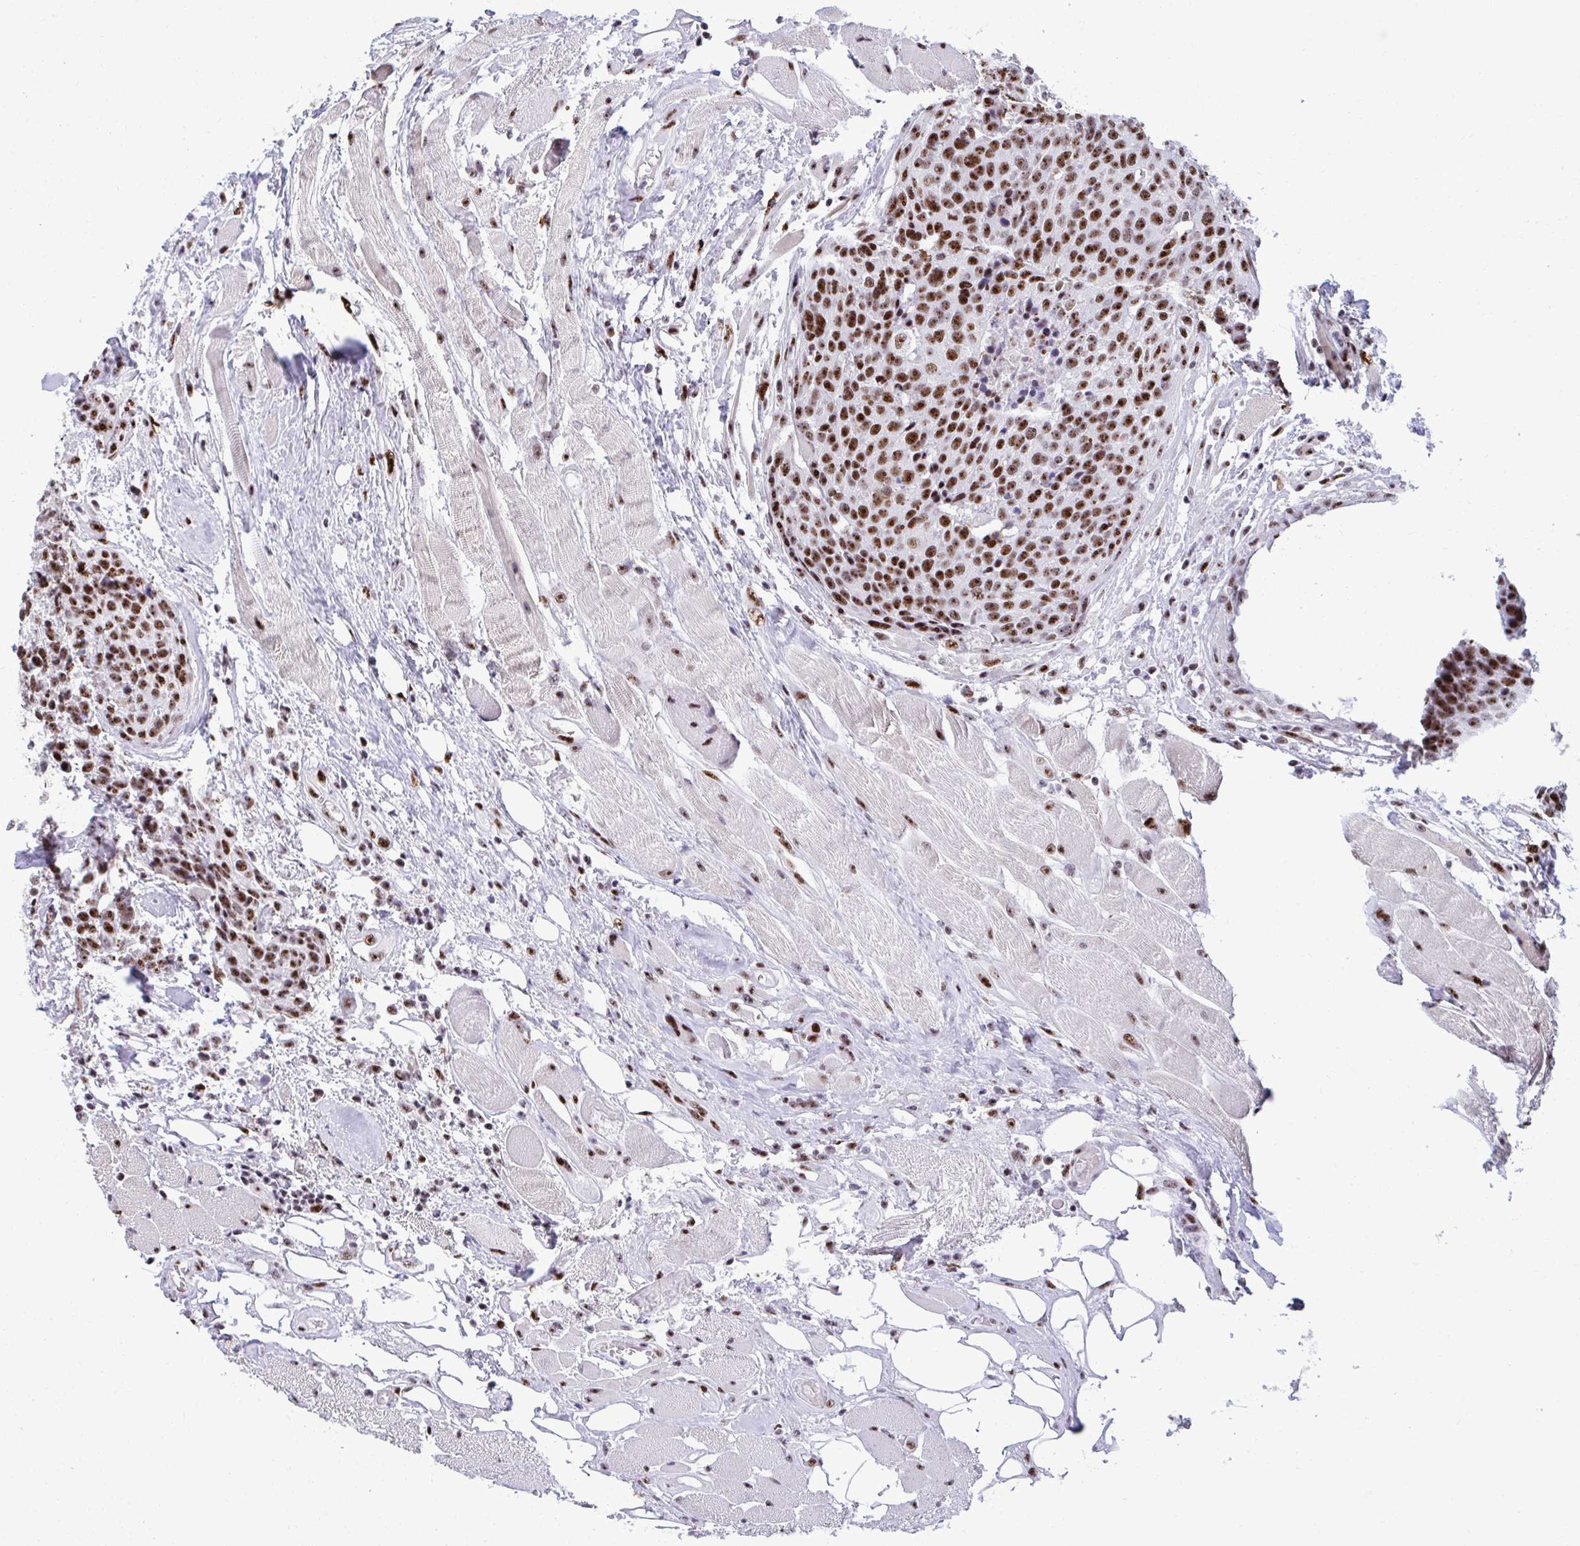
{"staining": {"intensity": "moderate", "quantity": ">75%", "location": "nuclear"}, "tissue": "head and neck cancer", "cell_type": "Tumor cells", "image_type": "cancer", "snomed": [{"axis": "morphology", "description": "Squamous cell carcinoma, NOS"}, {"axis": "topography", "description": "Oral tissue"}, {"axis": "topography", "description": "Head-Neck"}], "caption": "Immunohistochemistry (IHC) of human squamous cell carcinoma (head and neck) shows medium levels of moderate nuclear positivity in about >75% of tumor cells.", "gene": "PELP1", "patient": {"sex": "male", "age": 64}}